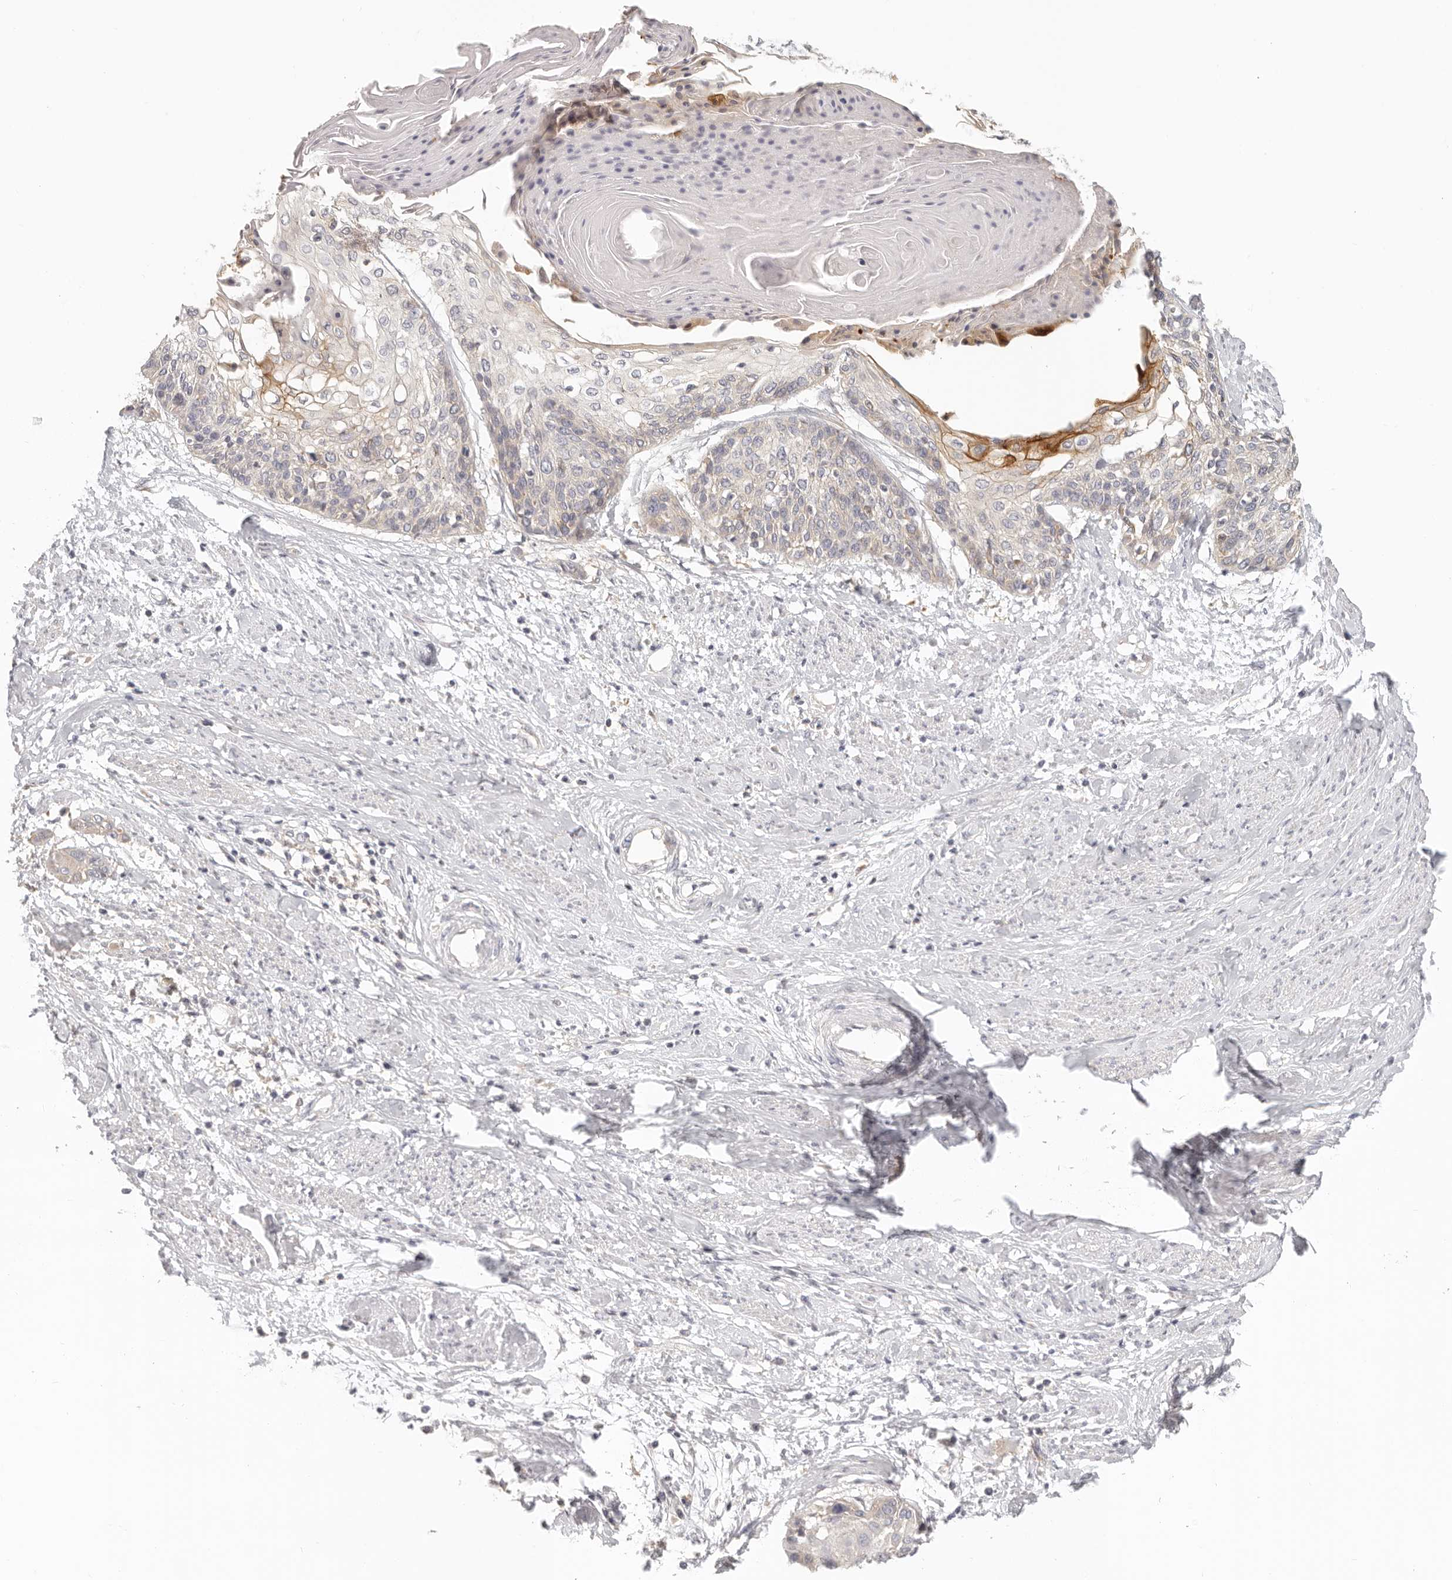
{"staining": {"intensity": "moderate", "quantity": "<25%", "location": "cytoplasmic/membranous"}, "tissue": "cervical cancer", "cell_type": "Tumor cells", "image_type": "cancer", "snomed": [{"axis": "morphology", "description": "Squamous cell carcinoma, NOS"}, {"axis": "topography", "description": "Cervix"}], "caption": "High-magnification brightfield microscopy of cervical cancer stained with DAB (brown) and counterstained with hematoxylin (blue). tumor cells exhibit moderate cytoplasmic/membranous staining is present in approximately<25% of cells. The protein is stained brown, and the nuclei are stained in blue (DAB (3,3'-diaminobenzidine) IHC with brightfield microscopy, high magnification).", "gene": "ANXA9", "patient": {"sex": "female", "age": 57}}